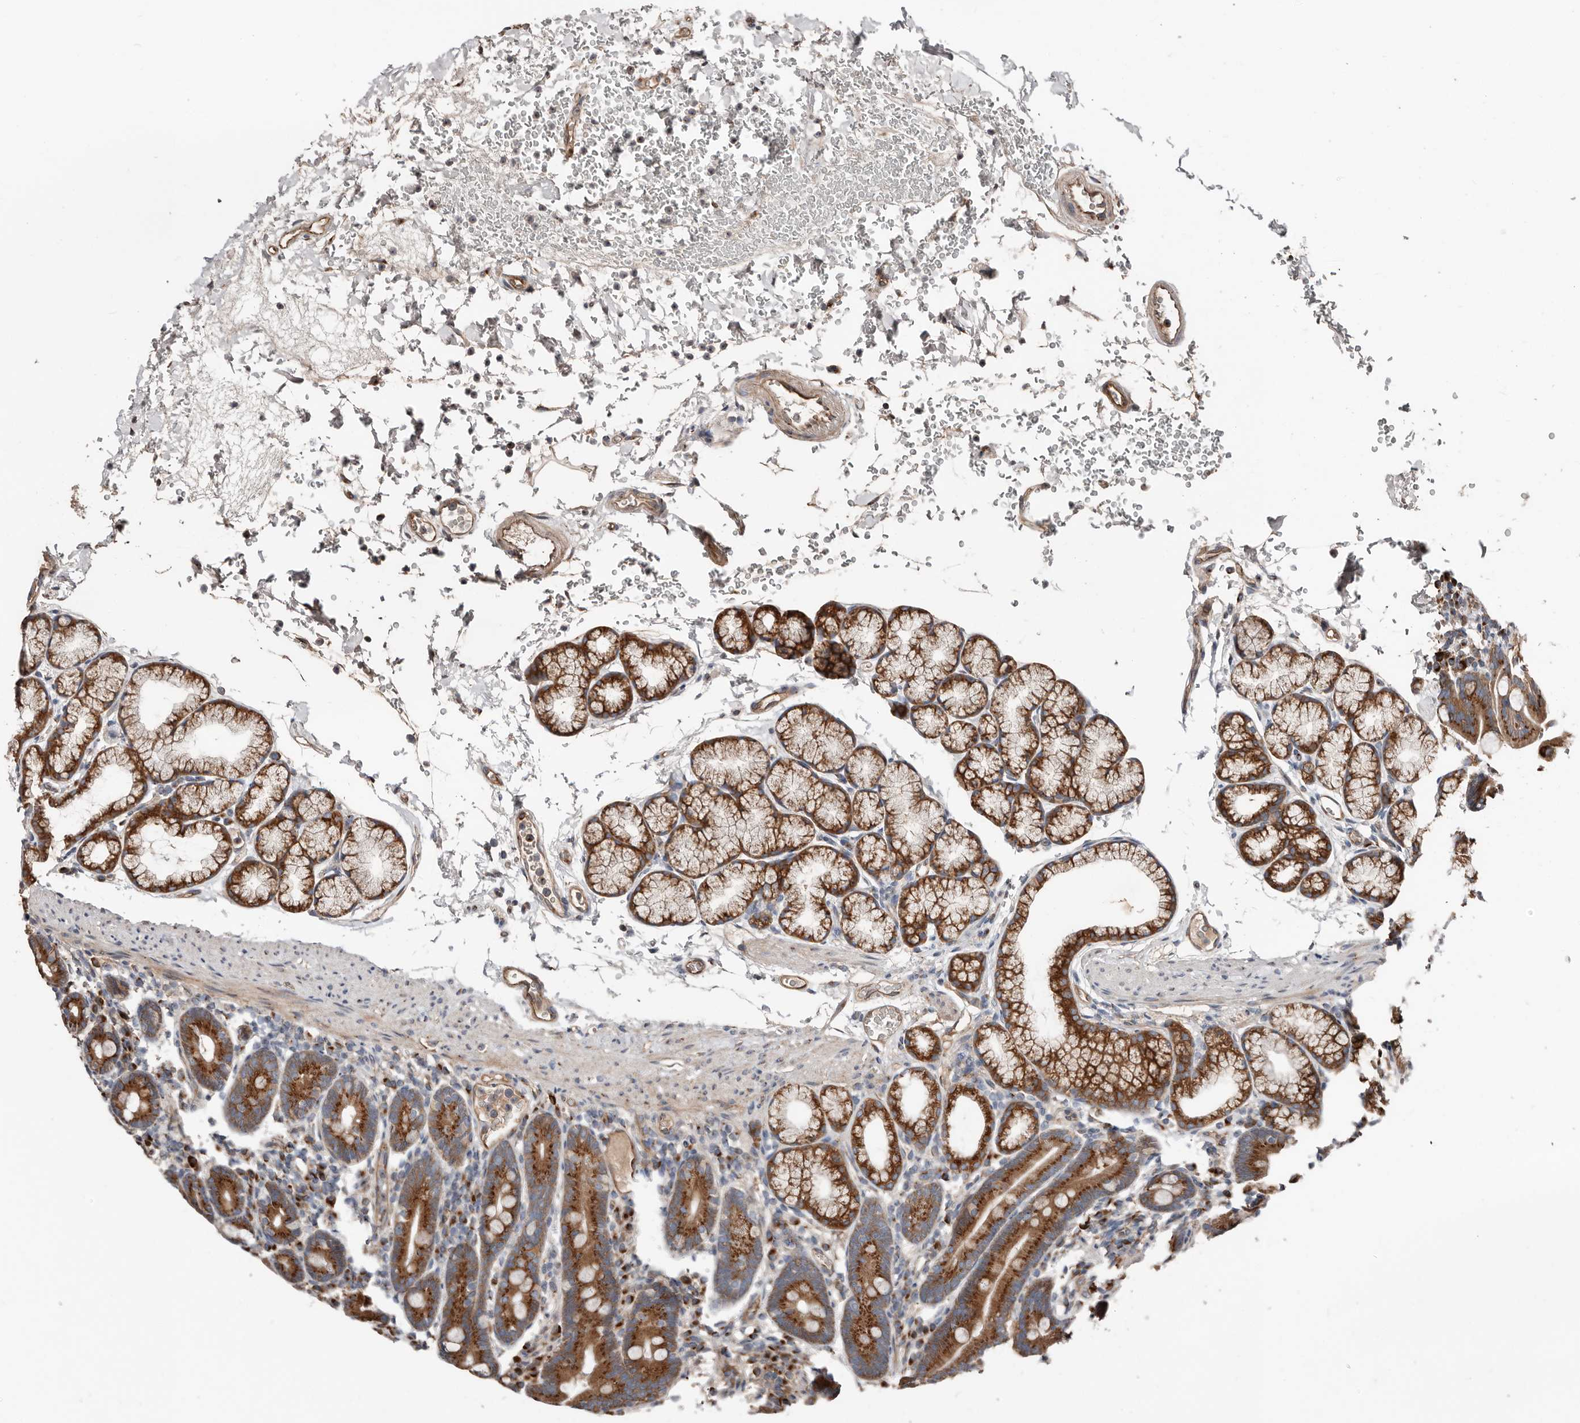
{"staining": {"intensity": "strong", "quantity": ">75%", "location": "cytoplasmic/membranous"}, "tissue": "duodenum", "cell_type": "Glandular cells", "image_type": "normal", "snomed": [{"axis": "morphology", "description": "Normal tissue, NOS"}, {"axis": "topography", "description": "Duodenum"}], "caption": "A micrograph showing strong cytoplasmic/membranous positivity in approximately >75% of glandular cells in benign duodenum, as visualized by brown immunohistochemical staining.", "gene": "COG1", "patient": {"sex": "male", "age": 54}}